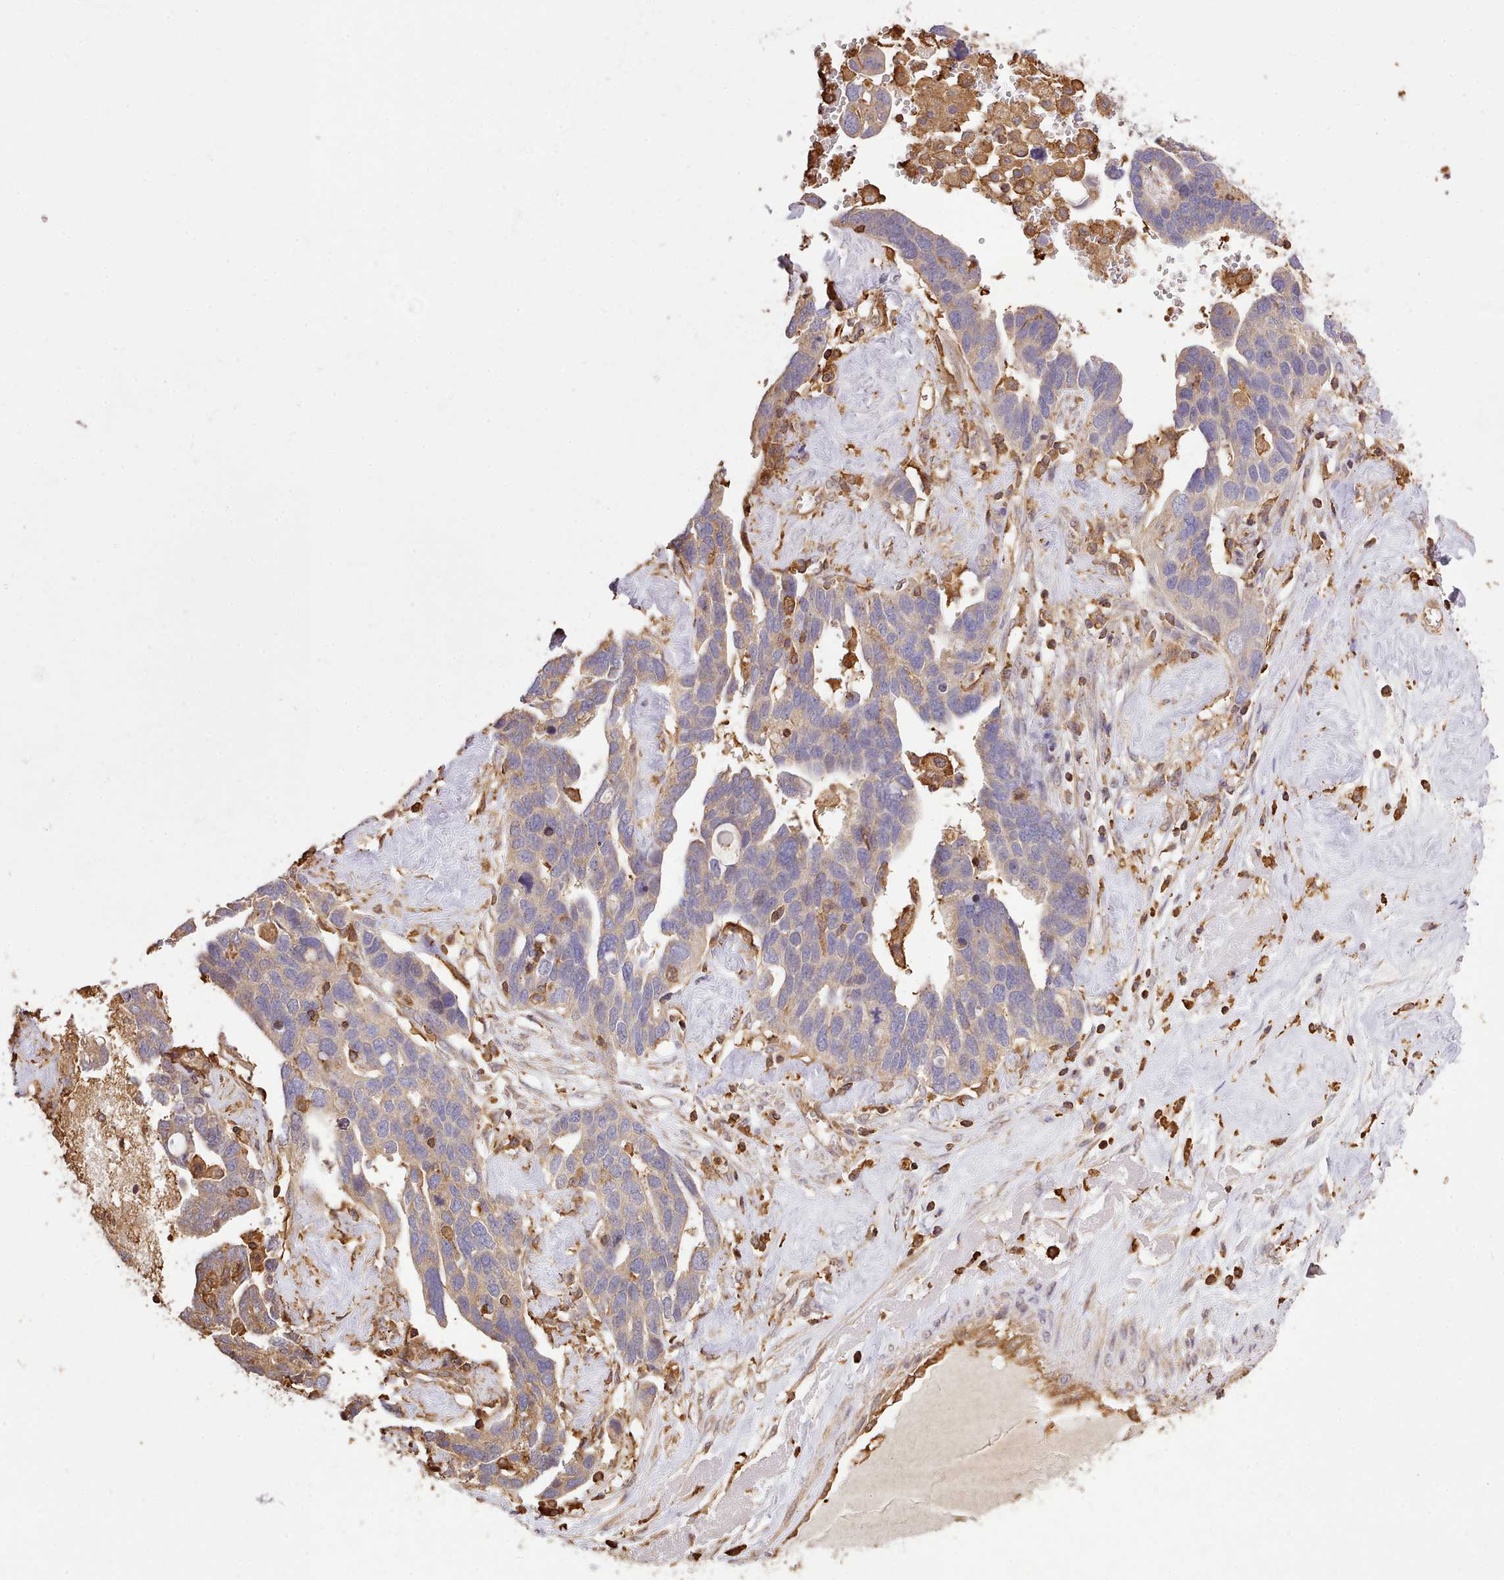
{"staining": {"intensity": "weak", "quantity": "25%-75%", "location": "cytoplasmic/membranous"}, "tissue": "ovarian cancer", "cell_type": "Tumor cells", "image_type": "cancer", "snomed": [{"axis": "morphology", "description": "Cystadenocarcinoma, serous, NOS"}, {"axis": "topography", "description": "Ovary"}], "caption": "Brown immunohistochemical staining in ovarian cancer demonstrates weak cytoplasmic/membranous staining in approximately 25%-75% of tumor cells.", "gene": "CAPZA1", "patient": {"sex": "female", "age": 54}}